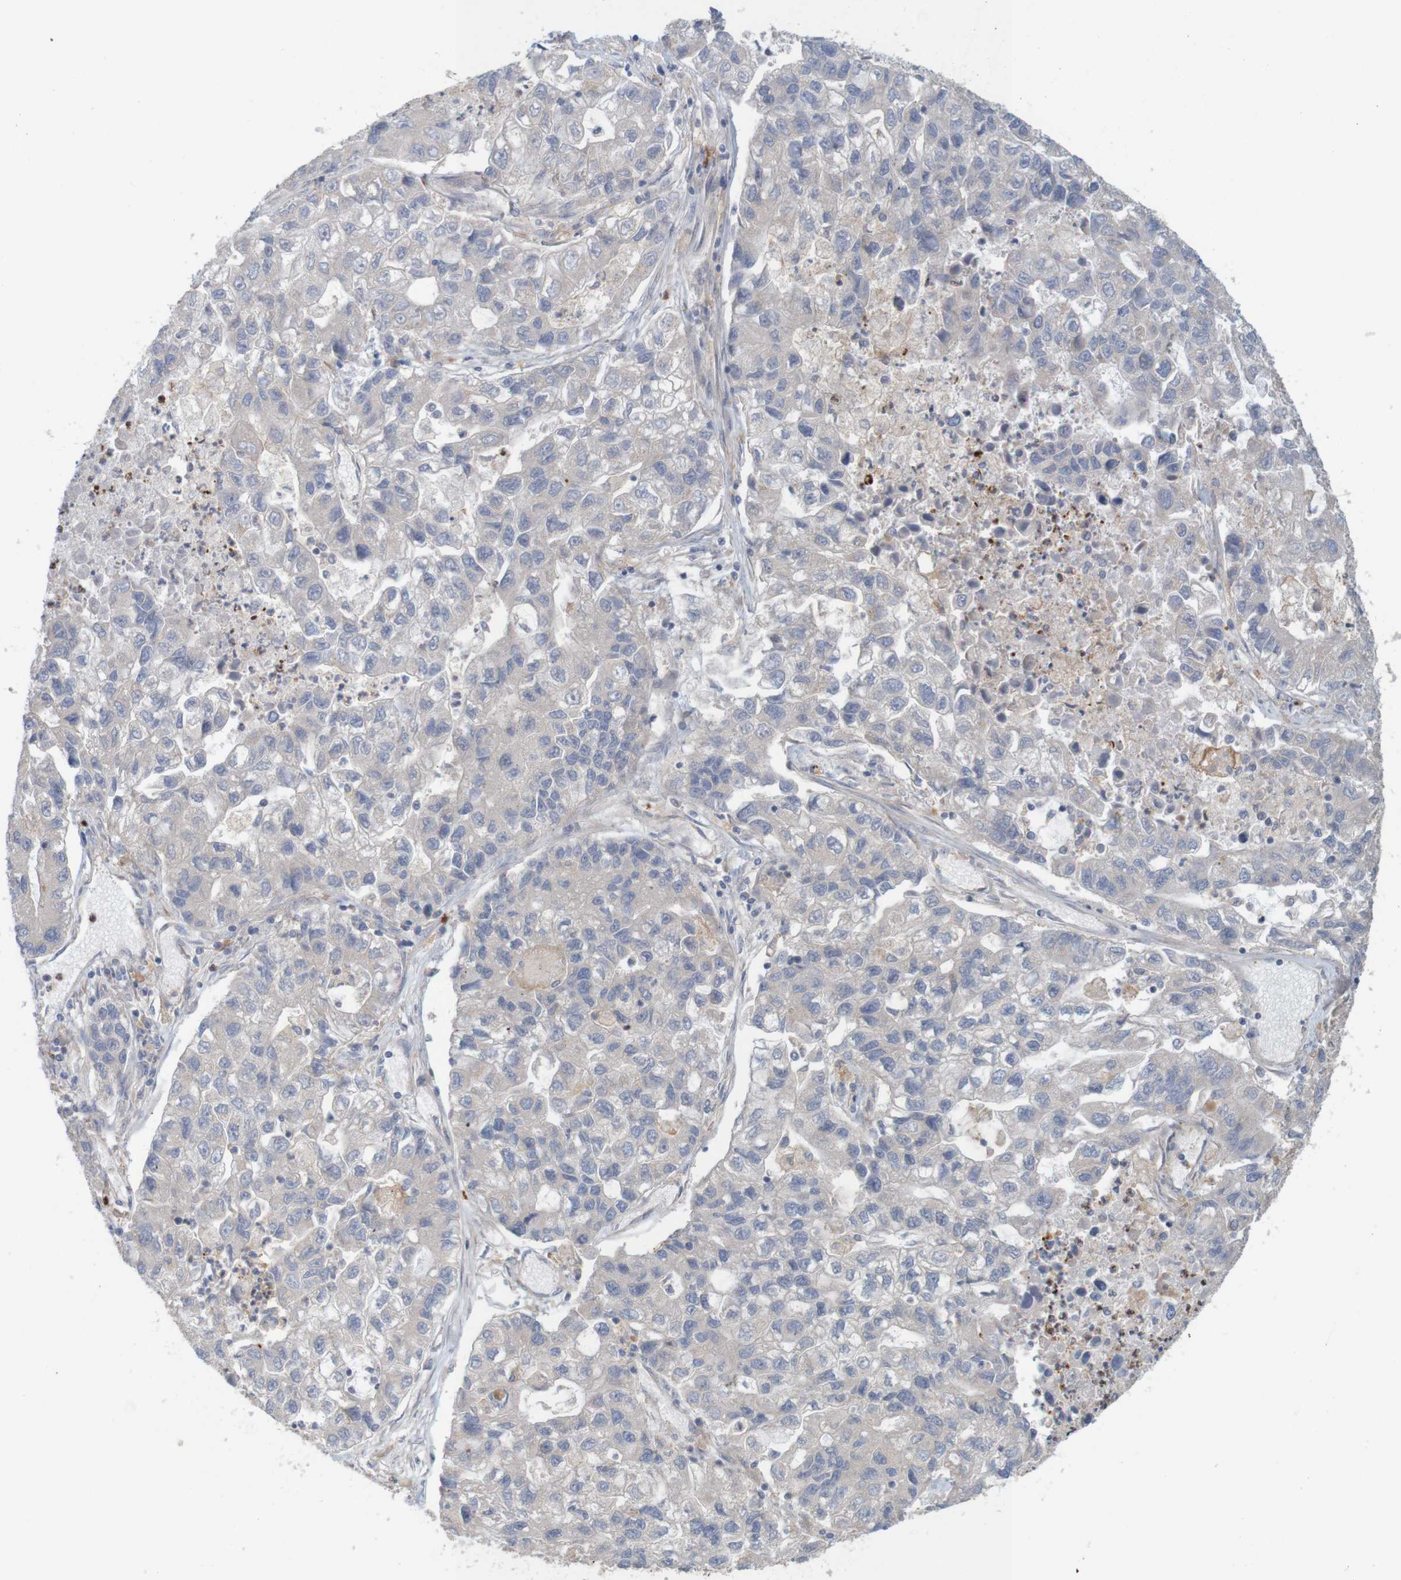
{"staining": {"intensity": "negative", "quantity": "none", "location": "none"}, "tissue": "lung cancer", "cell_type": "Tumor cells", "image_type": "cancer", "snomed": [{"axis": "morphology", "description": "Adenocarcinoma, NOS"}, {"axis": "topography", "description": "Lung"}], "caption": "DAB immunohistochemical staining of lung cancer demonstrates no significant staining in tumor cells.", "gene": "KRT23", "patient": {"sex": "female", "age": 51}}